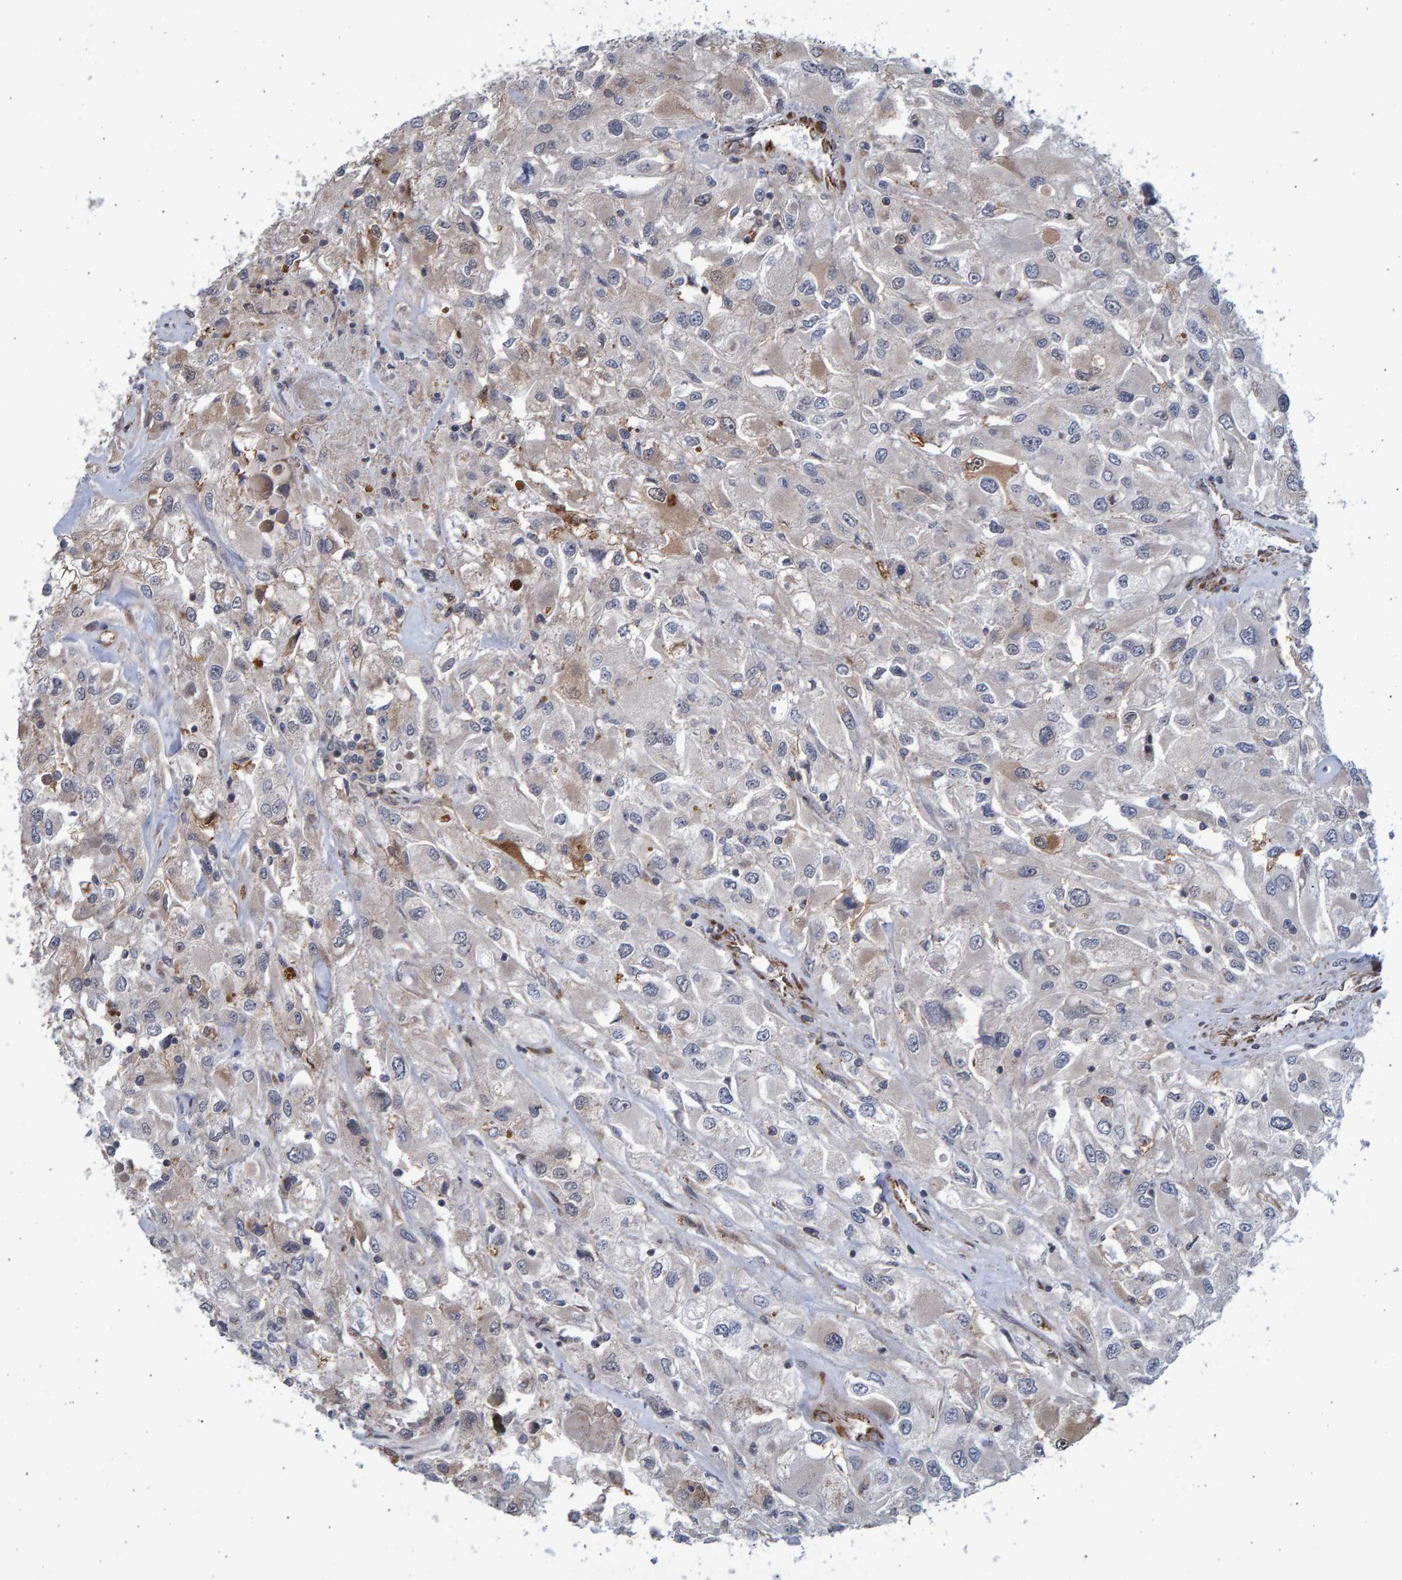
{"staining": {"intensity": "weak", "quantity": "<25%", "location": "cytoplasmic/membranous"}, "tissue": "renal cancer", "cell_type": "Tumor cells", "image_type": "cancer", "snomed": [{"axis": "morphology", "description": "Adenocarcinoma, NOS"}, {"axis": "topography", "description": "Kidney"}], "caption": "High magnification brightfield microscopy of adenocarcinoma (renal) stained with DAB (3,3'-diaminobenzidine) (brown) and counterstained with hematoxylin (blue): tumor cells show no significant positivity.", "gene": "LRBA", "patient": {"sex": "female", "age": 52}}